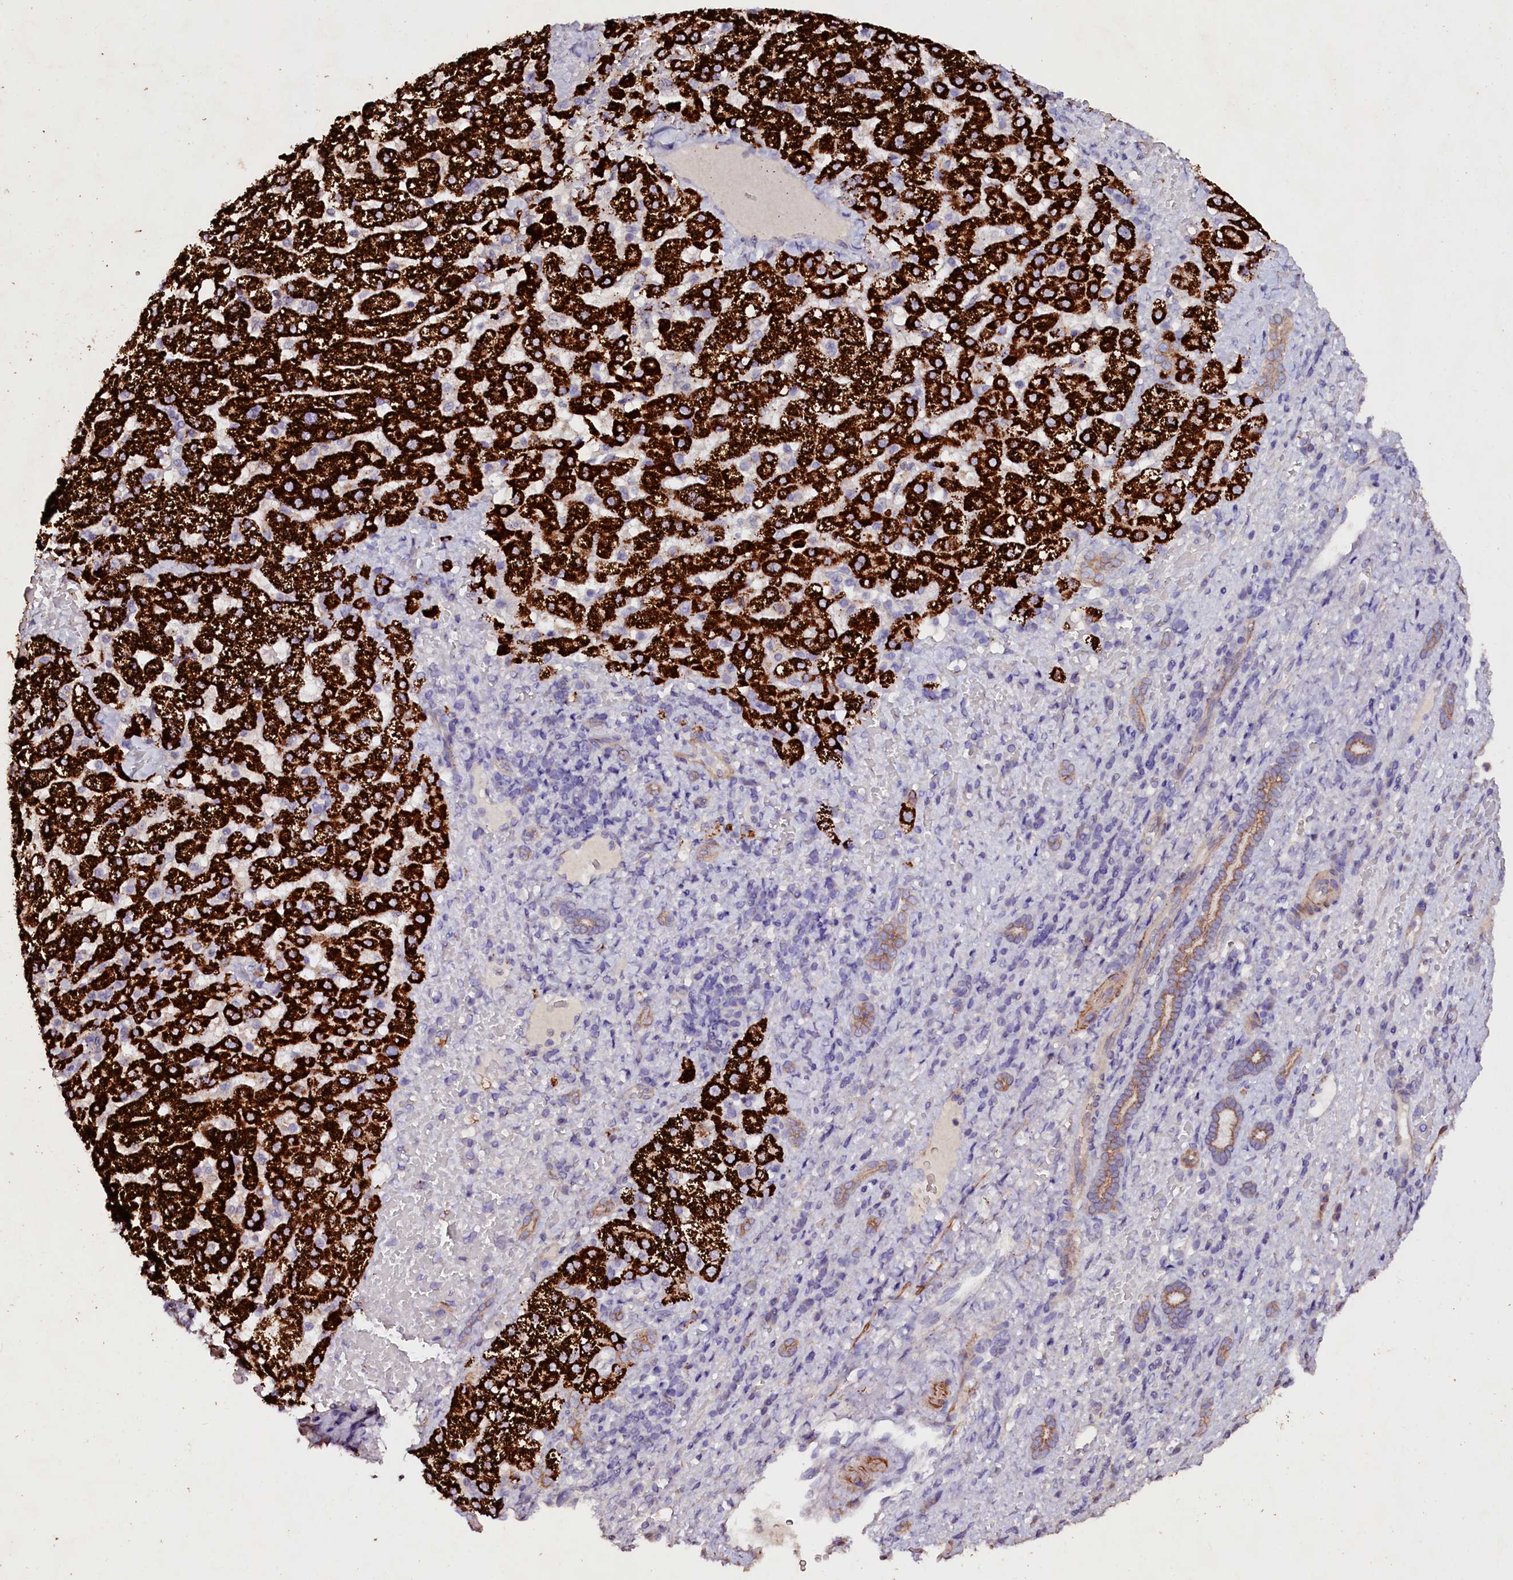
{"staining": {"intensity": "strong", "quantity": ">75%", "location": "cytoplasmic/membranous"}, "tissue": "liver cancer", "cell_type": "Tumor cells", "image_type": "cancer", "snomed": [{"axis": "morphology", "description": "Normal tissue, NOS"}, {"axis": "morphology", "description": "Carcinoma, Hepatocellular, NOS"}, {"axis": "topography", "description": "Liver"}], "caption": "Liver cancer (hepatocellular carcinoma) was stained to show a protein in brown. There is high levels of strong cytoplasmic/membranous positivity in about >75% of tumor cells.", "gene": "VPS36", "patient": {"sex": "male", "age": 57}}